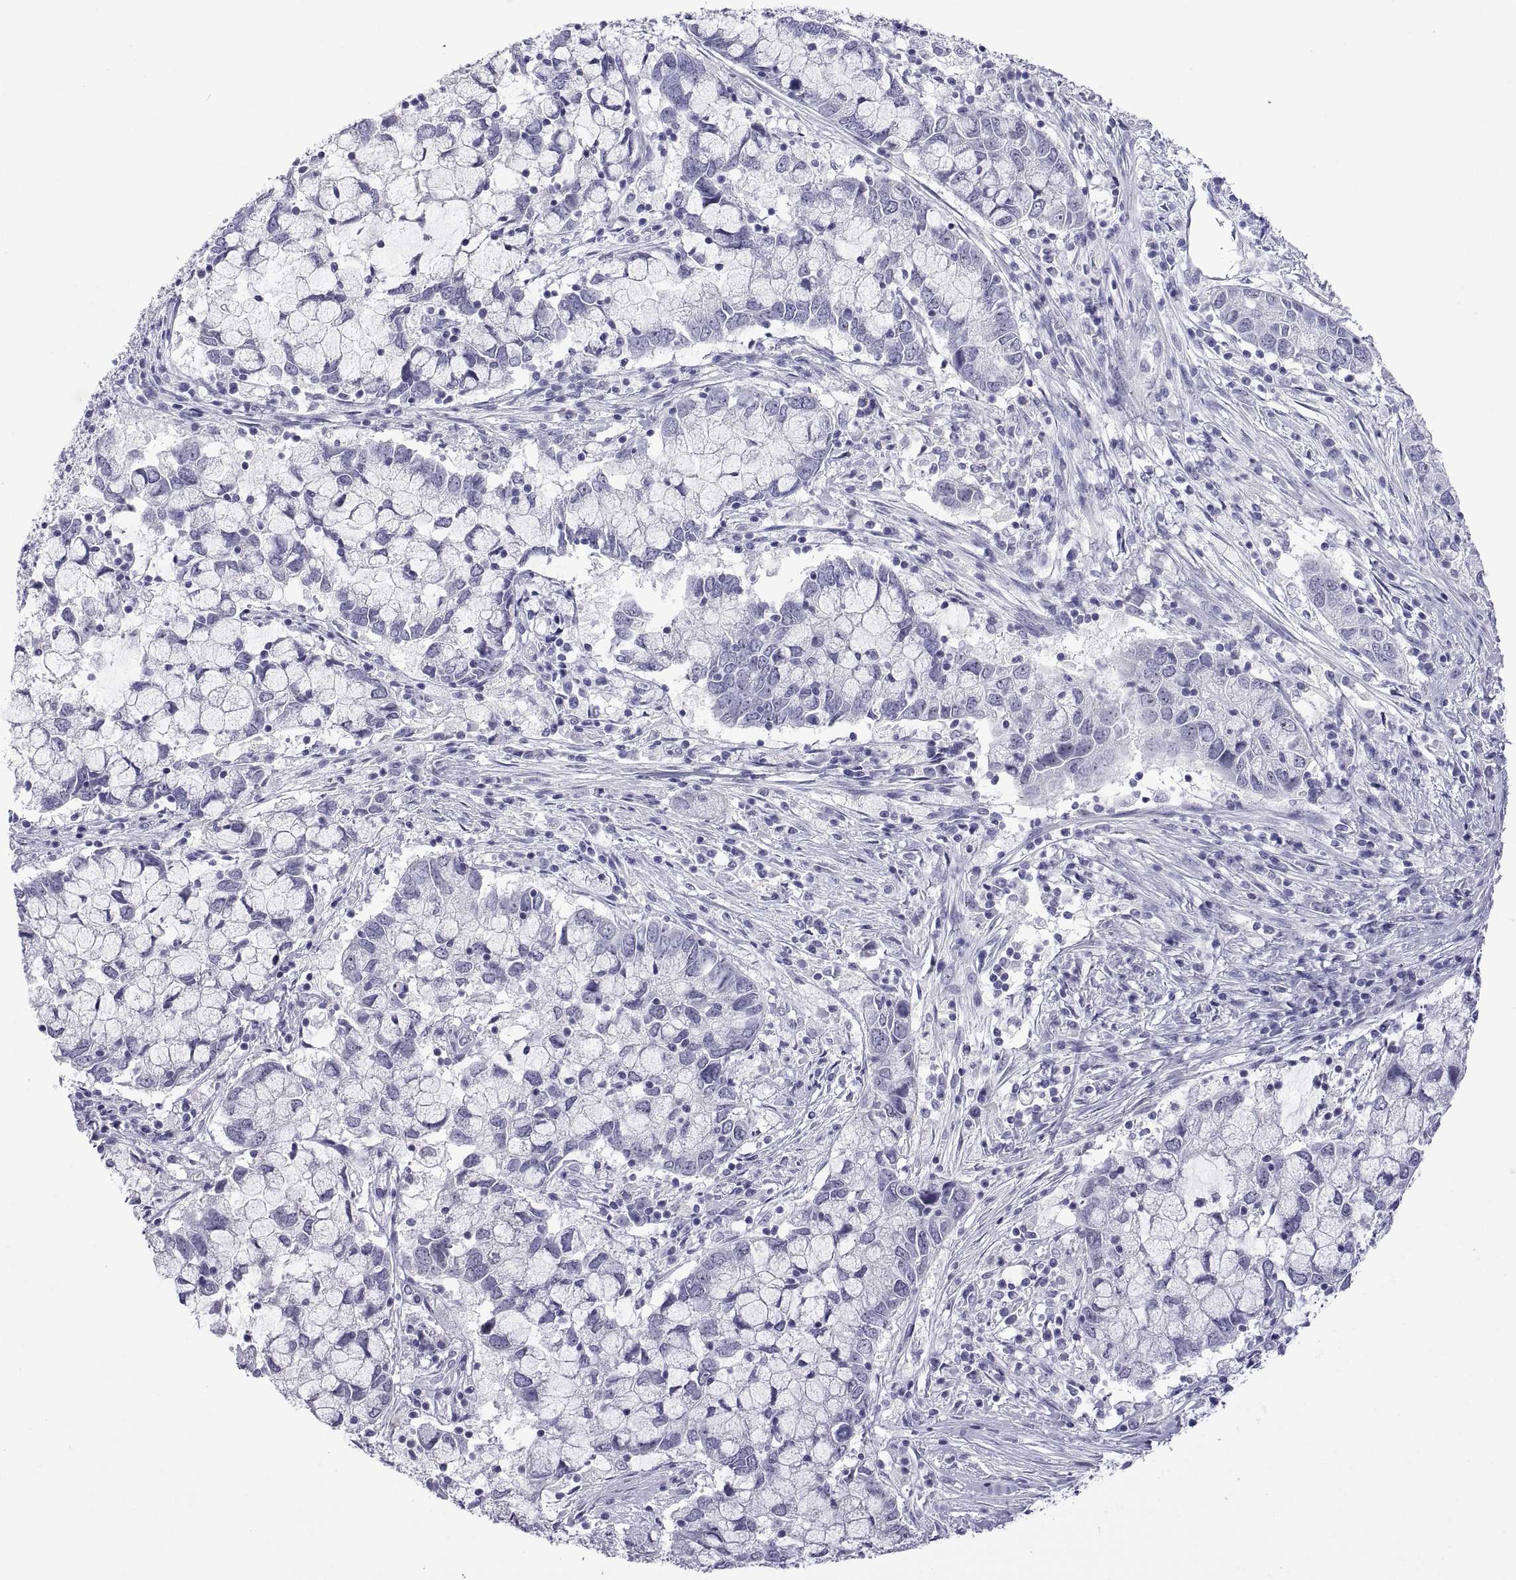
{"staining": {"intensity": "negative", "quantity": "none", "location": "none"}, "tissue": "cervical cancer", "cell_type": "Tumor cells", "image_type": "cancer", "snomed": [{"axis": "morphology", "description": "Adenocarcinoma, NOS"}, {"axis": "topography", "description": "Cervix"}], "caption": "An immunohistochemistry (IHC) photomicrograph of cervical adenocarcinoma is shown. There is no staining in tumor cells of cervical adenocarcinoma.", "gene": "VSX2", "patient": {"sex": "female", "age": 40}}